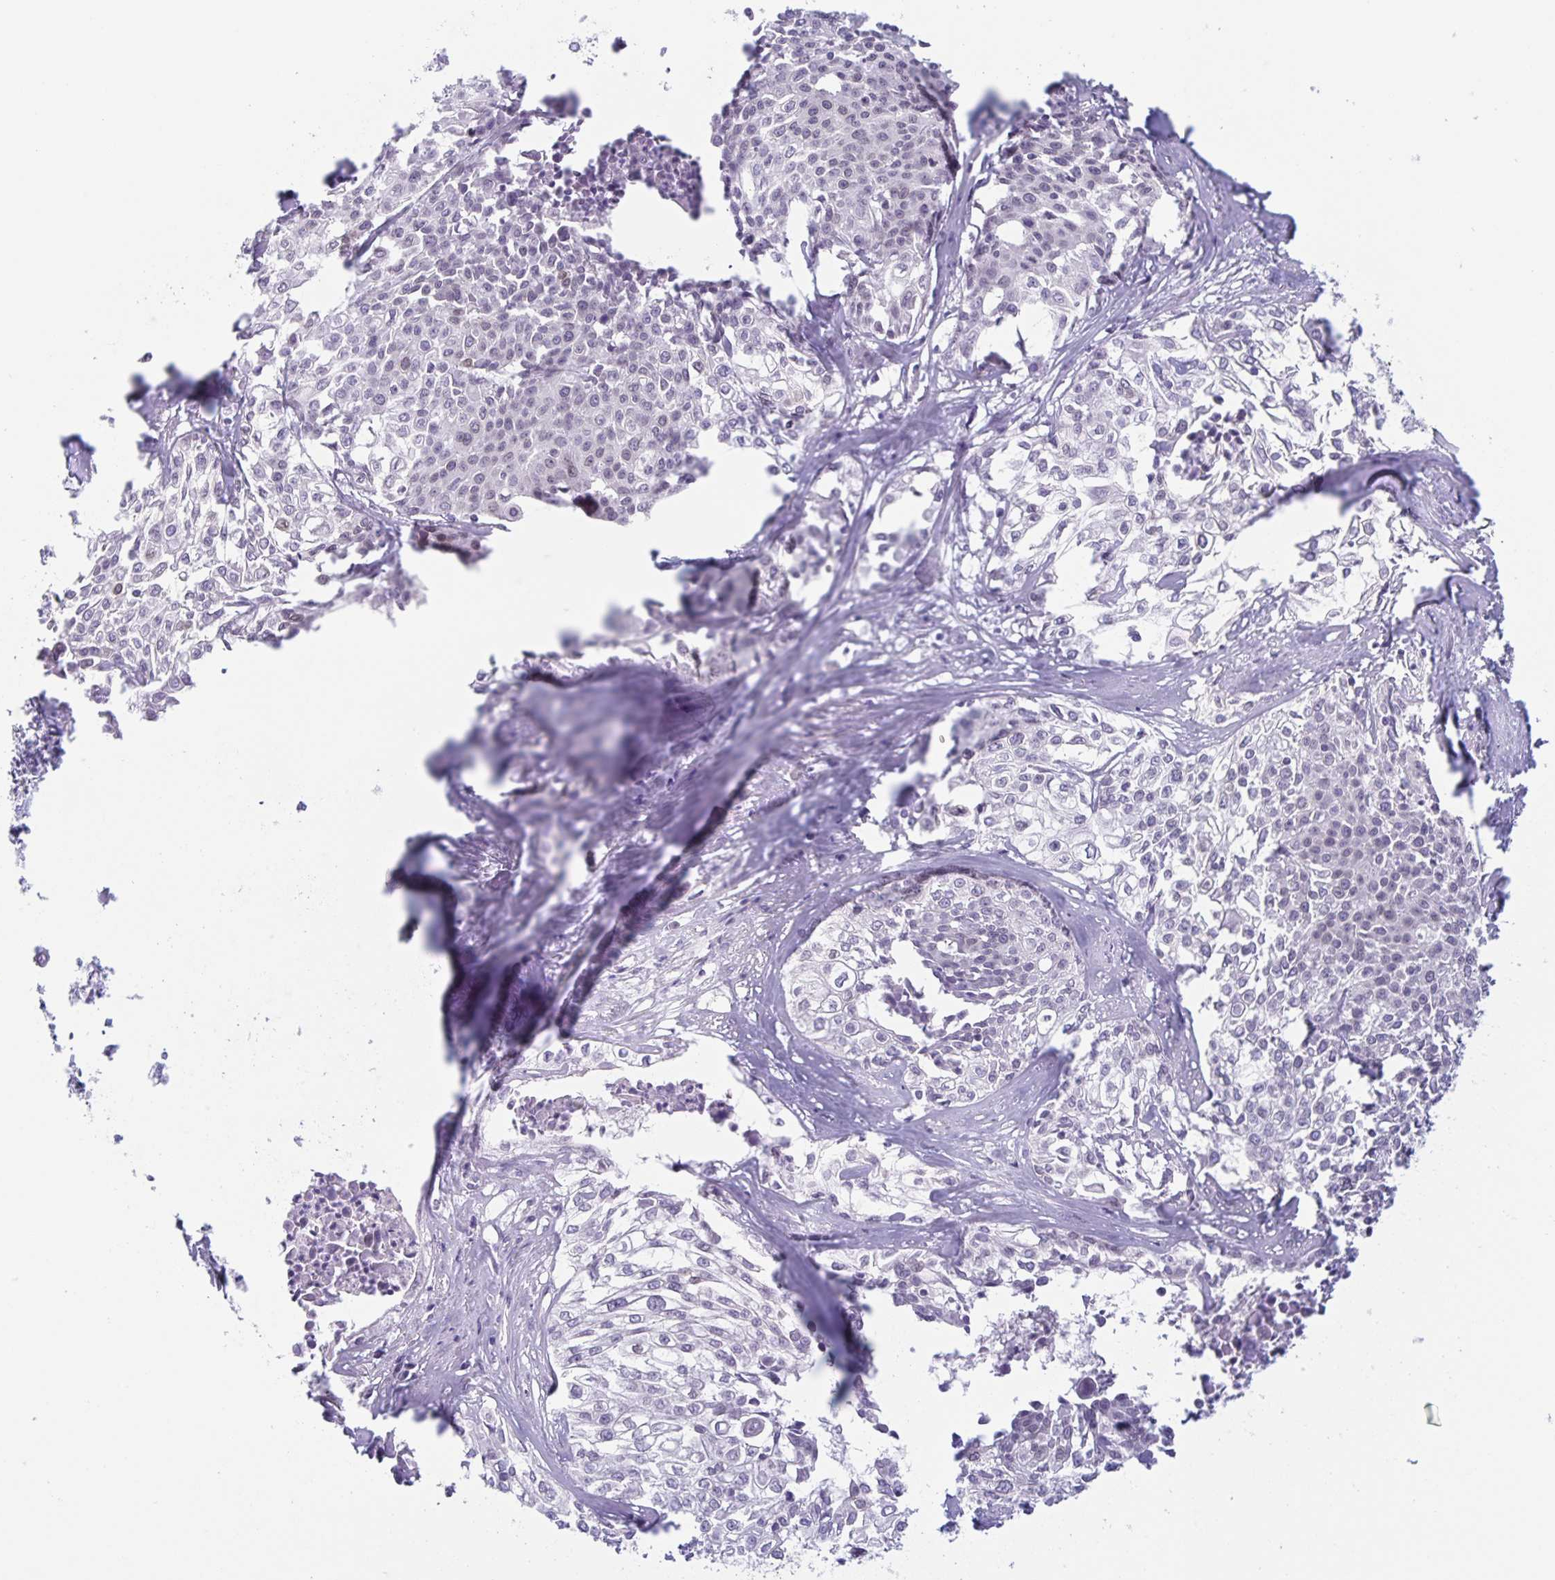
{"staining": {"intensity": "weak", "quantity": "25%-75%", "location": "cytoplasmic/membranous,nuclear"}, "tissue": "cervical cancer", "cell_type": "Tumor cells", "image_type": "cancer", "snomed": [{"axis": "morphology", "description": "Squamous cell carcinoma, NOS"}, {"axis": "topography", "description": "Cervix"}], "caption": "High-power microscopy captured an IHC image of cervical squamous cell carcinoma, revealing weak cytoplasmic/membranous and nuclear staining in about 25%-75% of tumor cells.", "gene": "SYNE2", "patient": {"sex": "female", "age": 39}}